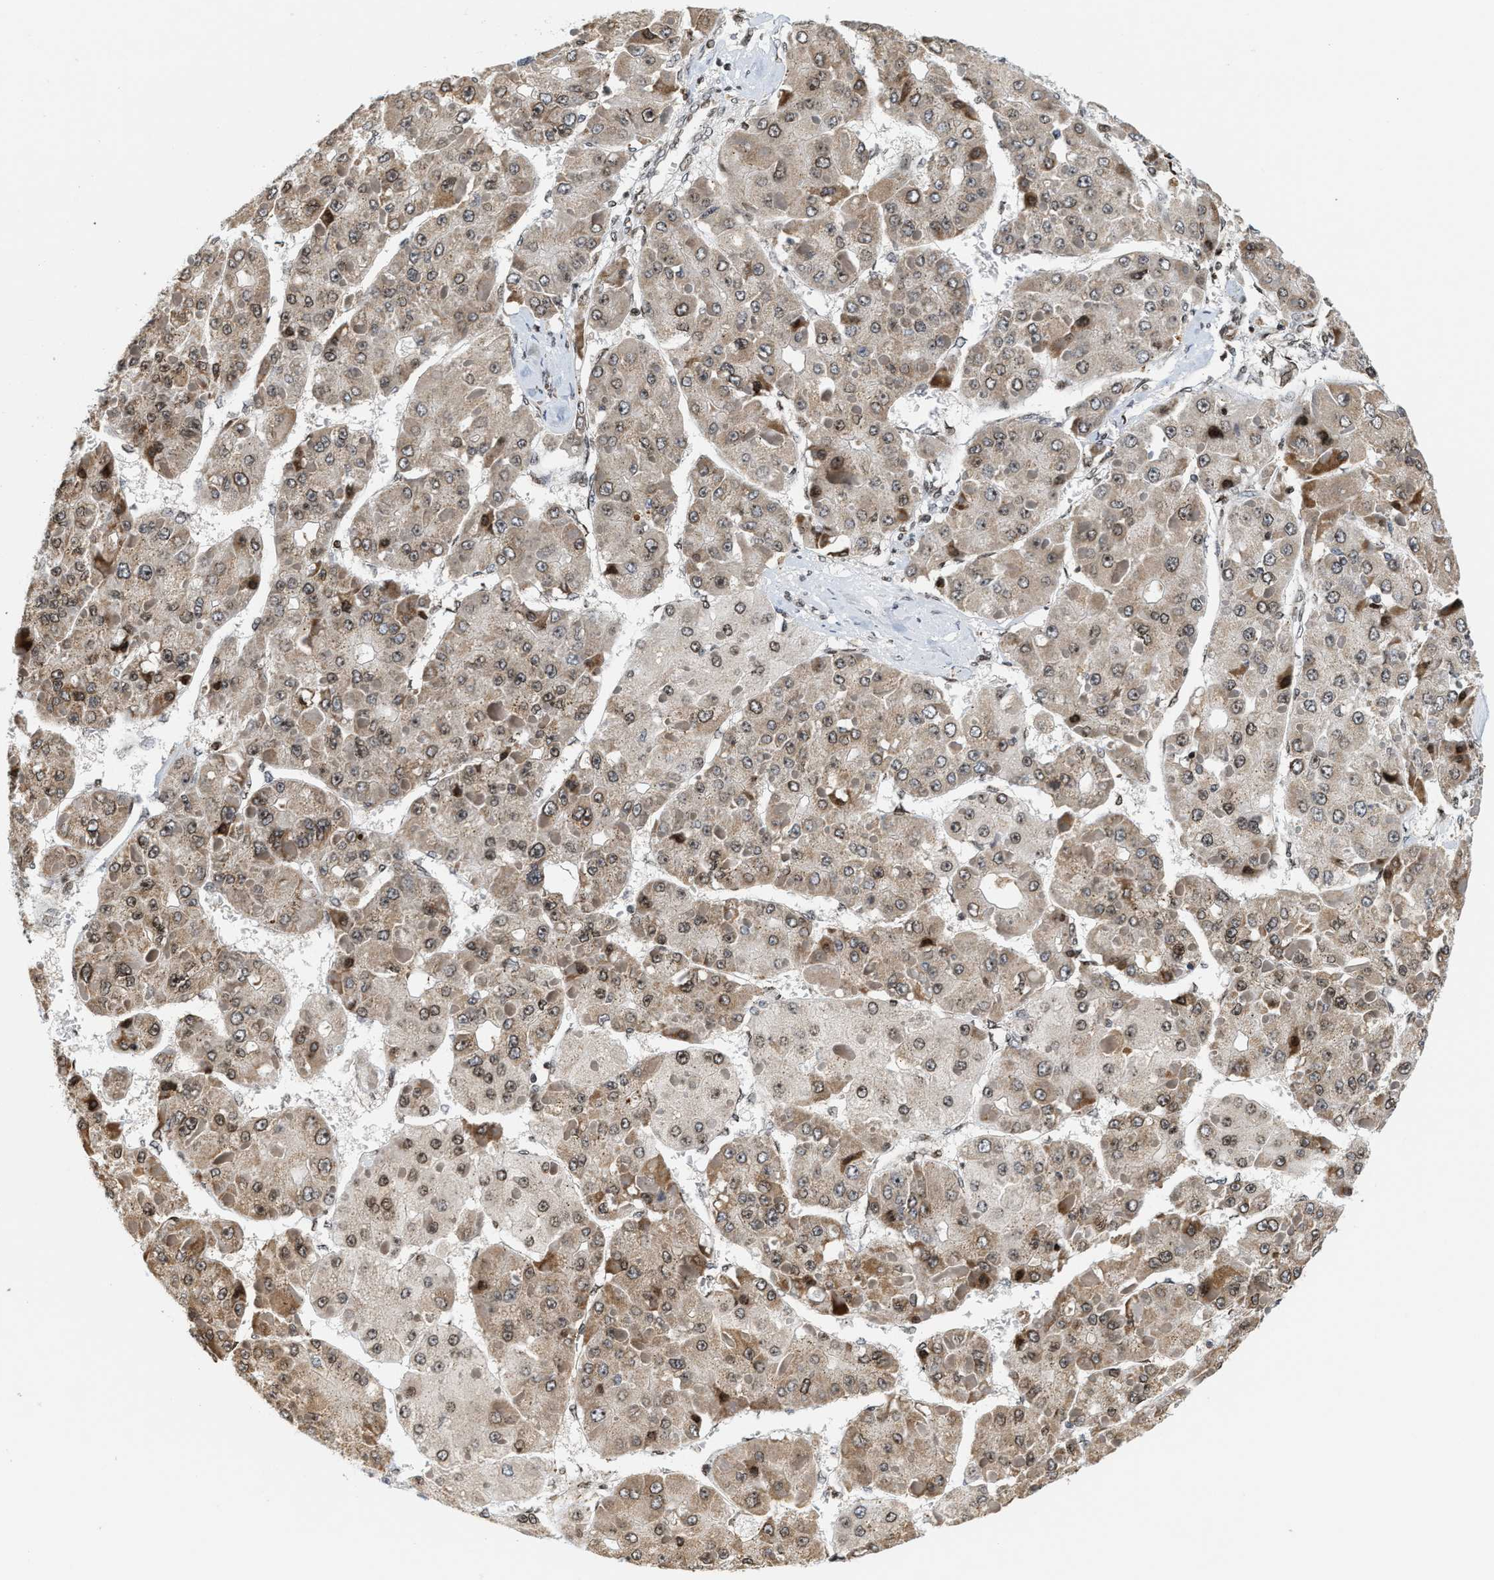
{"staining": {"intensity": "moderate", "quantity": ">75%", "location": "cytoplasmic/membranous"}, "tissue": "liver cancer", "cell_type": "Tumor cells", "image_type": "cancer", "snomed": [{"axis": "morphology", "description": "Carcinoma, Hepatocellular, NOS"}, {"axis": "topography", "description": "Liver"}], "caption": "Immunohistochemistry of human hepatocellular carcinoma (liver) exhibits medium levels of moderate cytoplasmic/membranous staining in about >75% of tumor cells. (DAB IHC, brown staining for protein, blue staining for nuclei).", "gene": "PDZD2", "patient": {"sex": "female", "age": 73}}